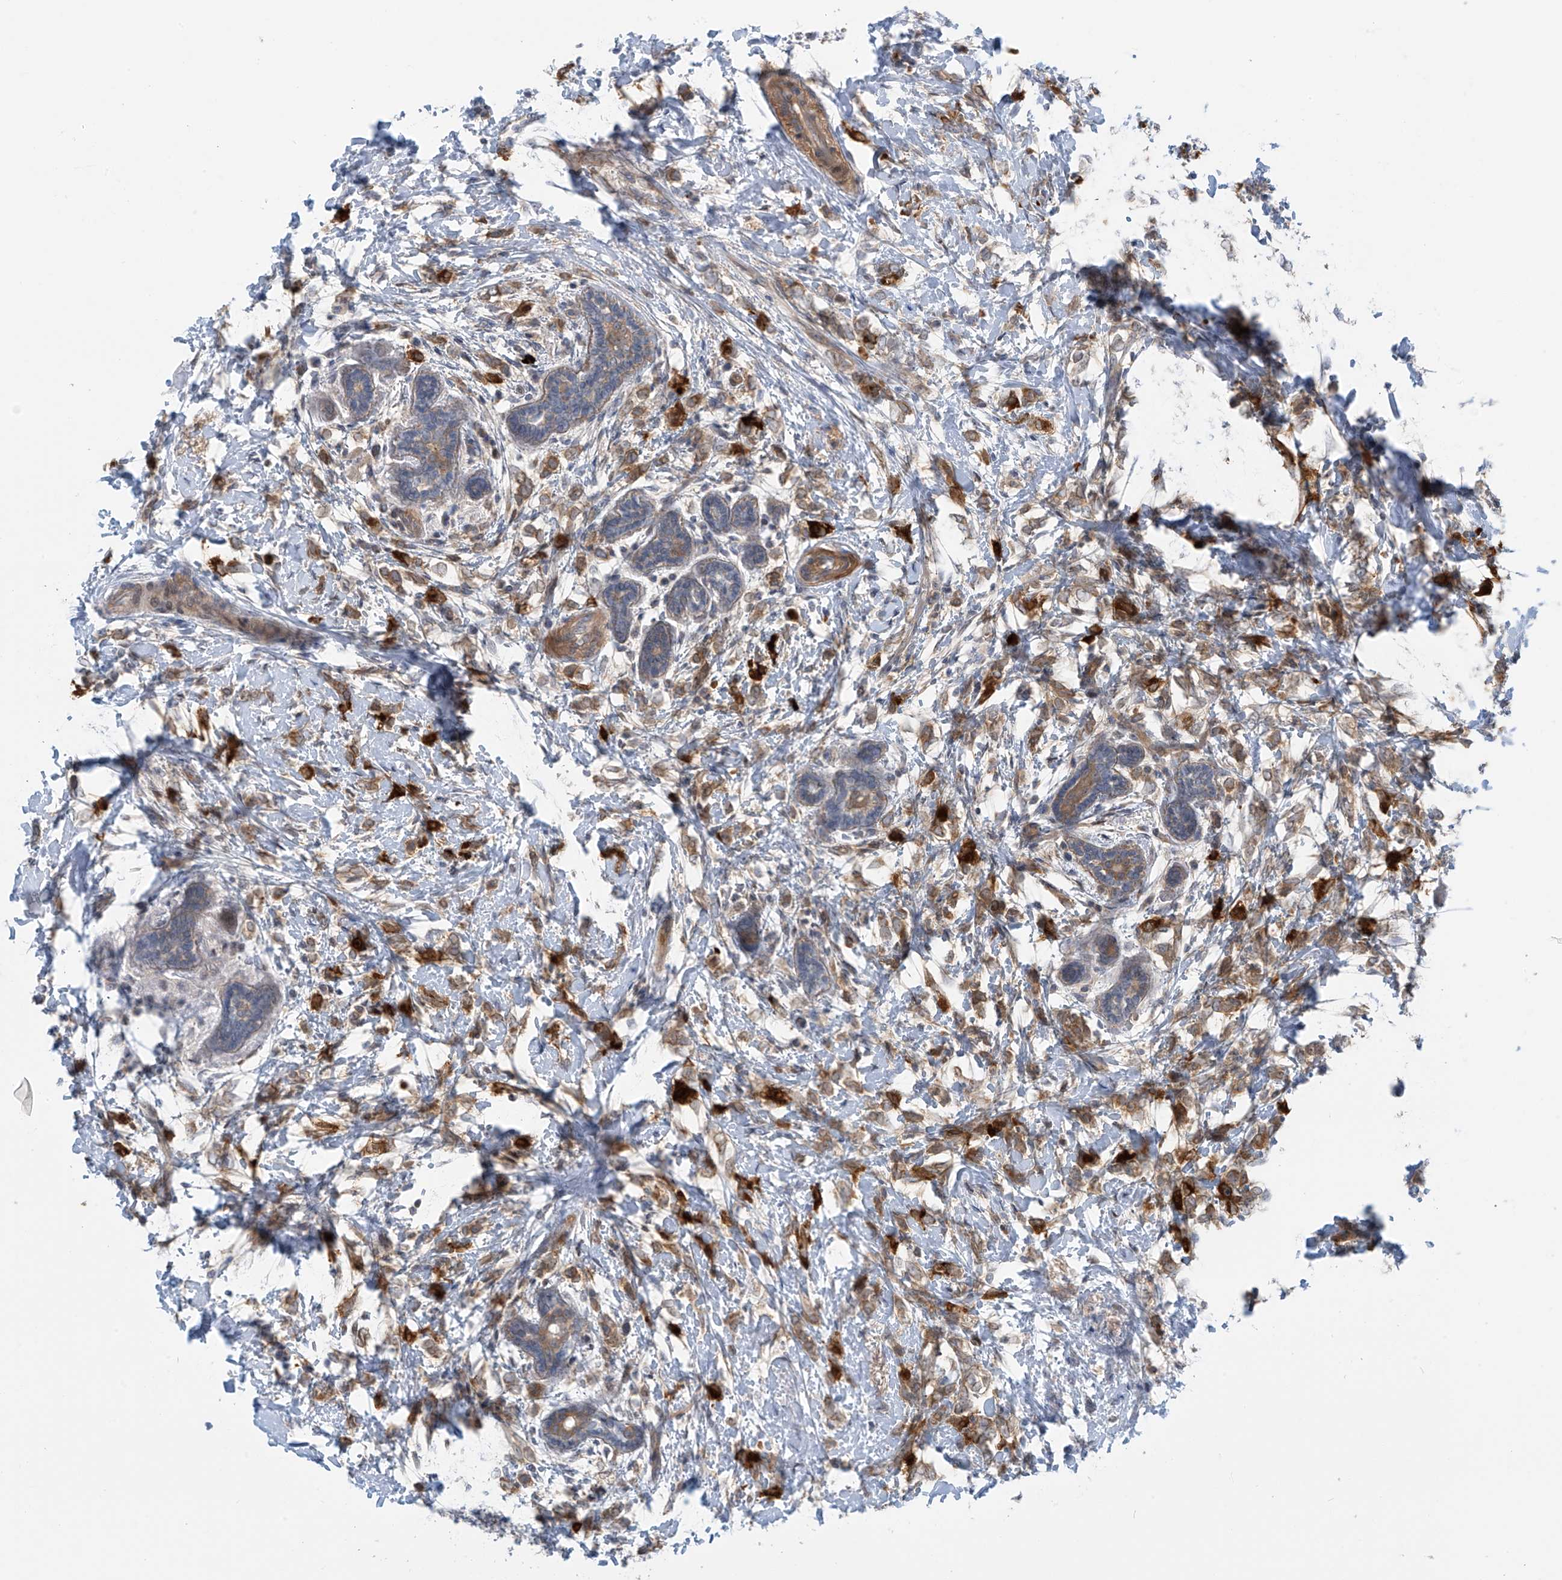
{"staining": {"intensity": "moderate", "quantity": ">75%", "location": "cytoplasmic/membranous"}, "tissue": "breast cancer", "cell_type": "Tumor cells", "image_type": "cancer", "snomed": [{"axis": "morphology", "description": "Normal tissue, NOS"}, {"axis": "morphology", "description": "Lobular carcinoma"}, {"axis": "topography", "description": "Breast"}], "caption": "Breast cancer stained with a protein marker demonstrates moderate staining in tumor cells.", "gene": "FSD1L", "patient": {"sex": "female", "age": 47}}